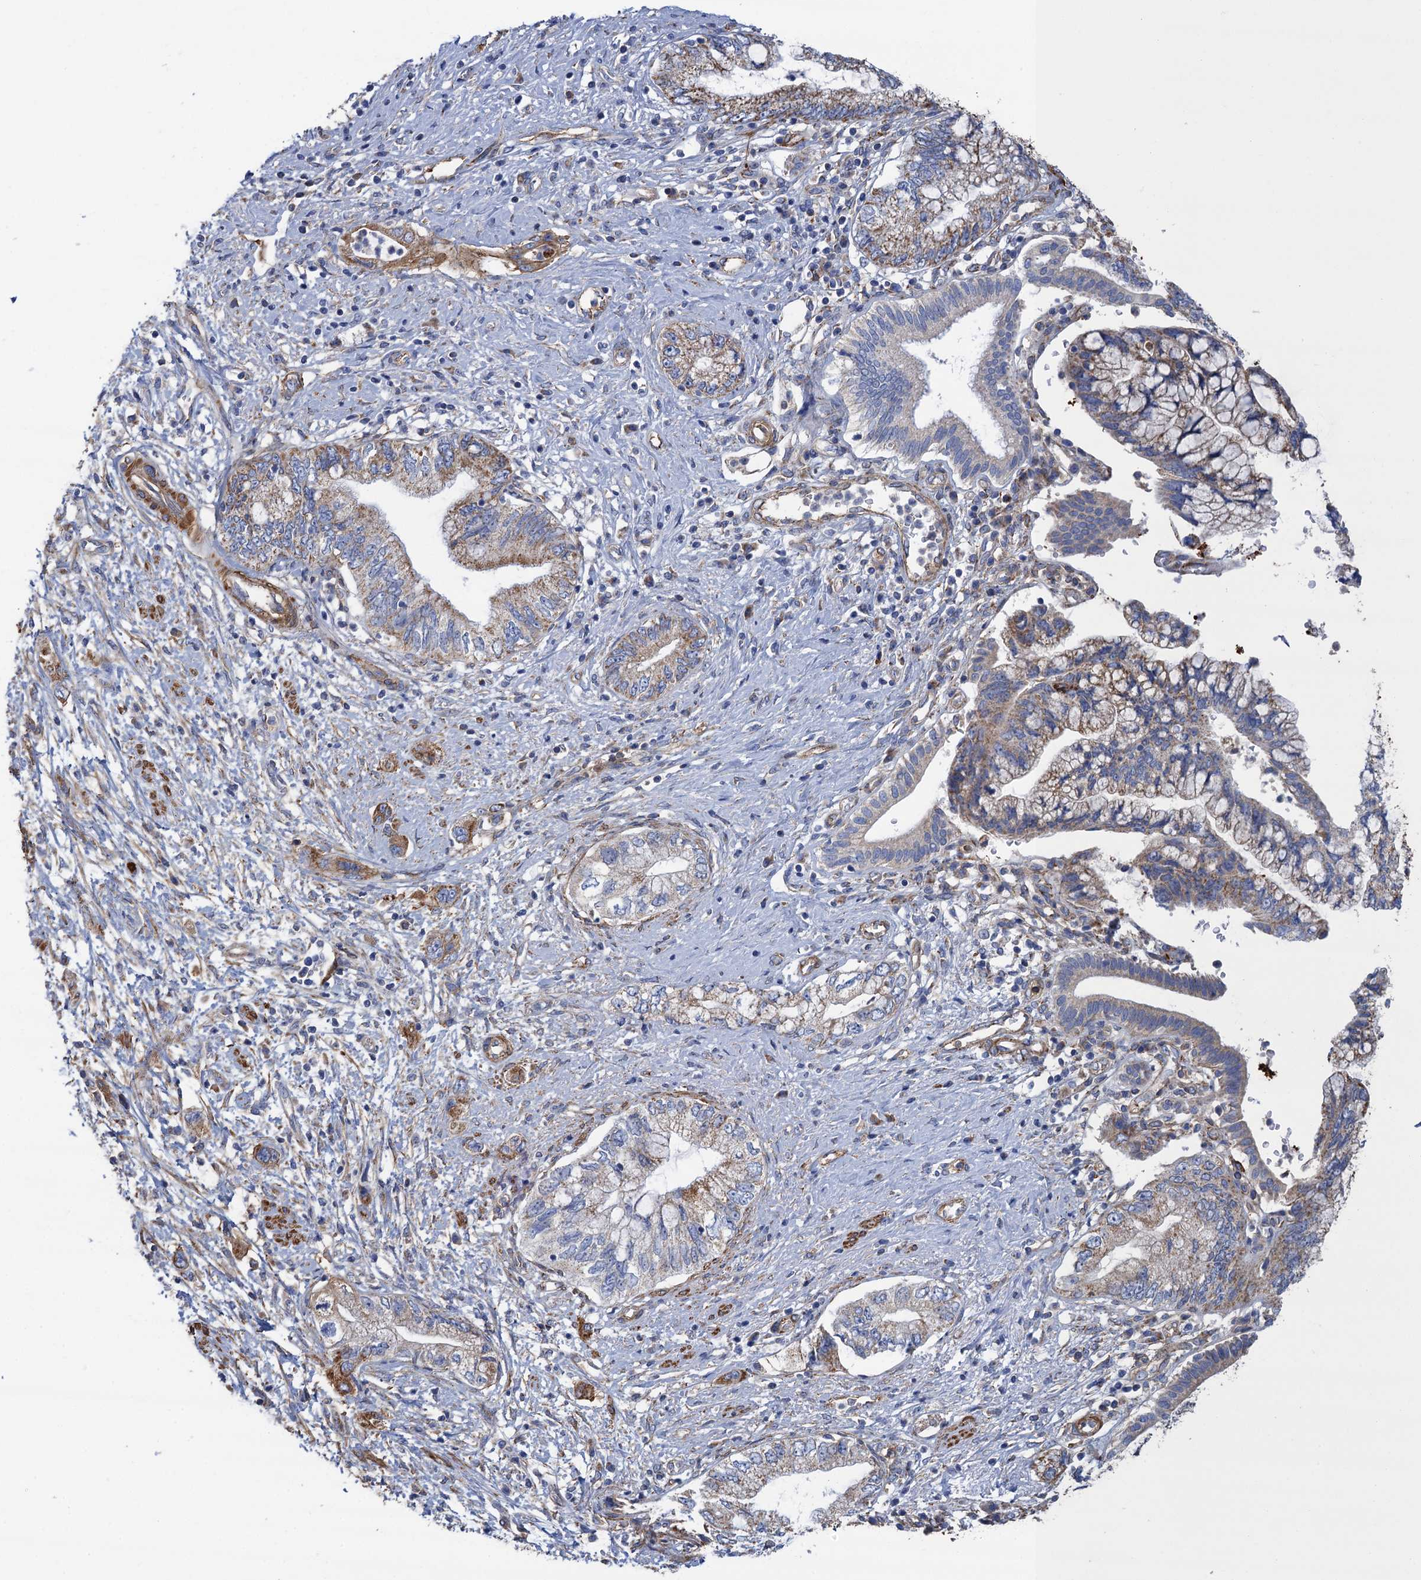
{"staining": {"intensity": "moderate", "quantity": "25%-75%", "location": "cytoplasmic/membranous"}, "tissue": "pancreatic cancer", "cell_type": "Tumor cells", "image_type": "cancer", "snomed": [{"axis": "morphology", "description": "Adenocarcinoma, NOS"}, {"axis": "topography", "description": "Pancreas"}], "caption": "High-power microscopy captured an IHC image of pancreatic adenocarcinoma, revealing moderate cytoplasmic/membranous staining in approximately 25%-75% of tumor cells. The staining was performed using DAB (3,3'-diaminobenzidine), with brown indicating positive protein expression. Nuclei are stained blue with hematoxylin.", "gene": "GCSH", "patient": {"sex": "female", "age": 73}}